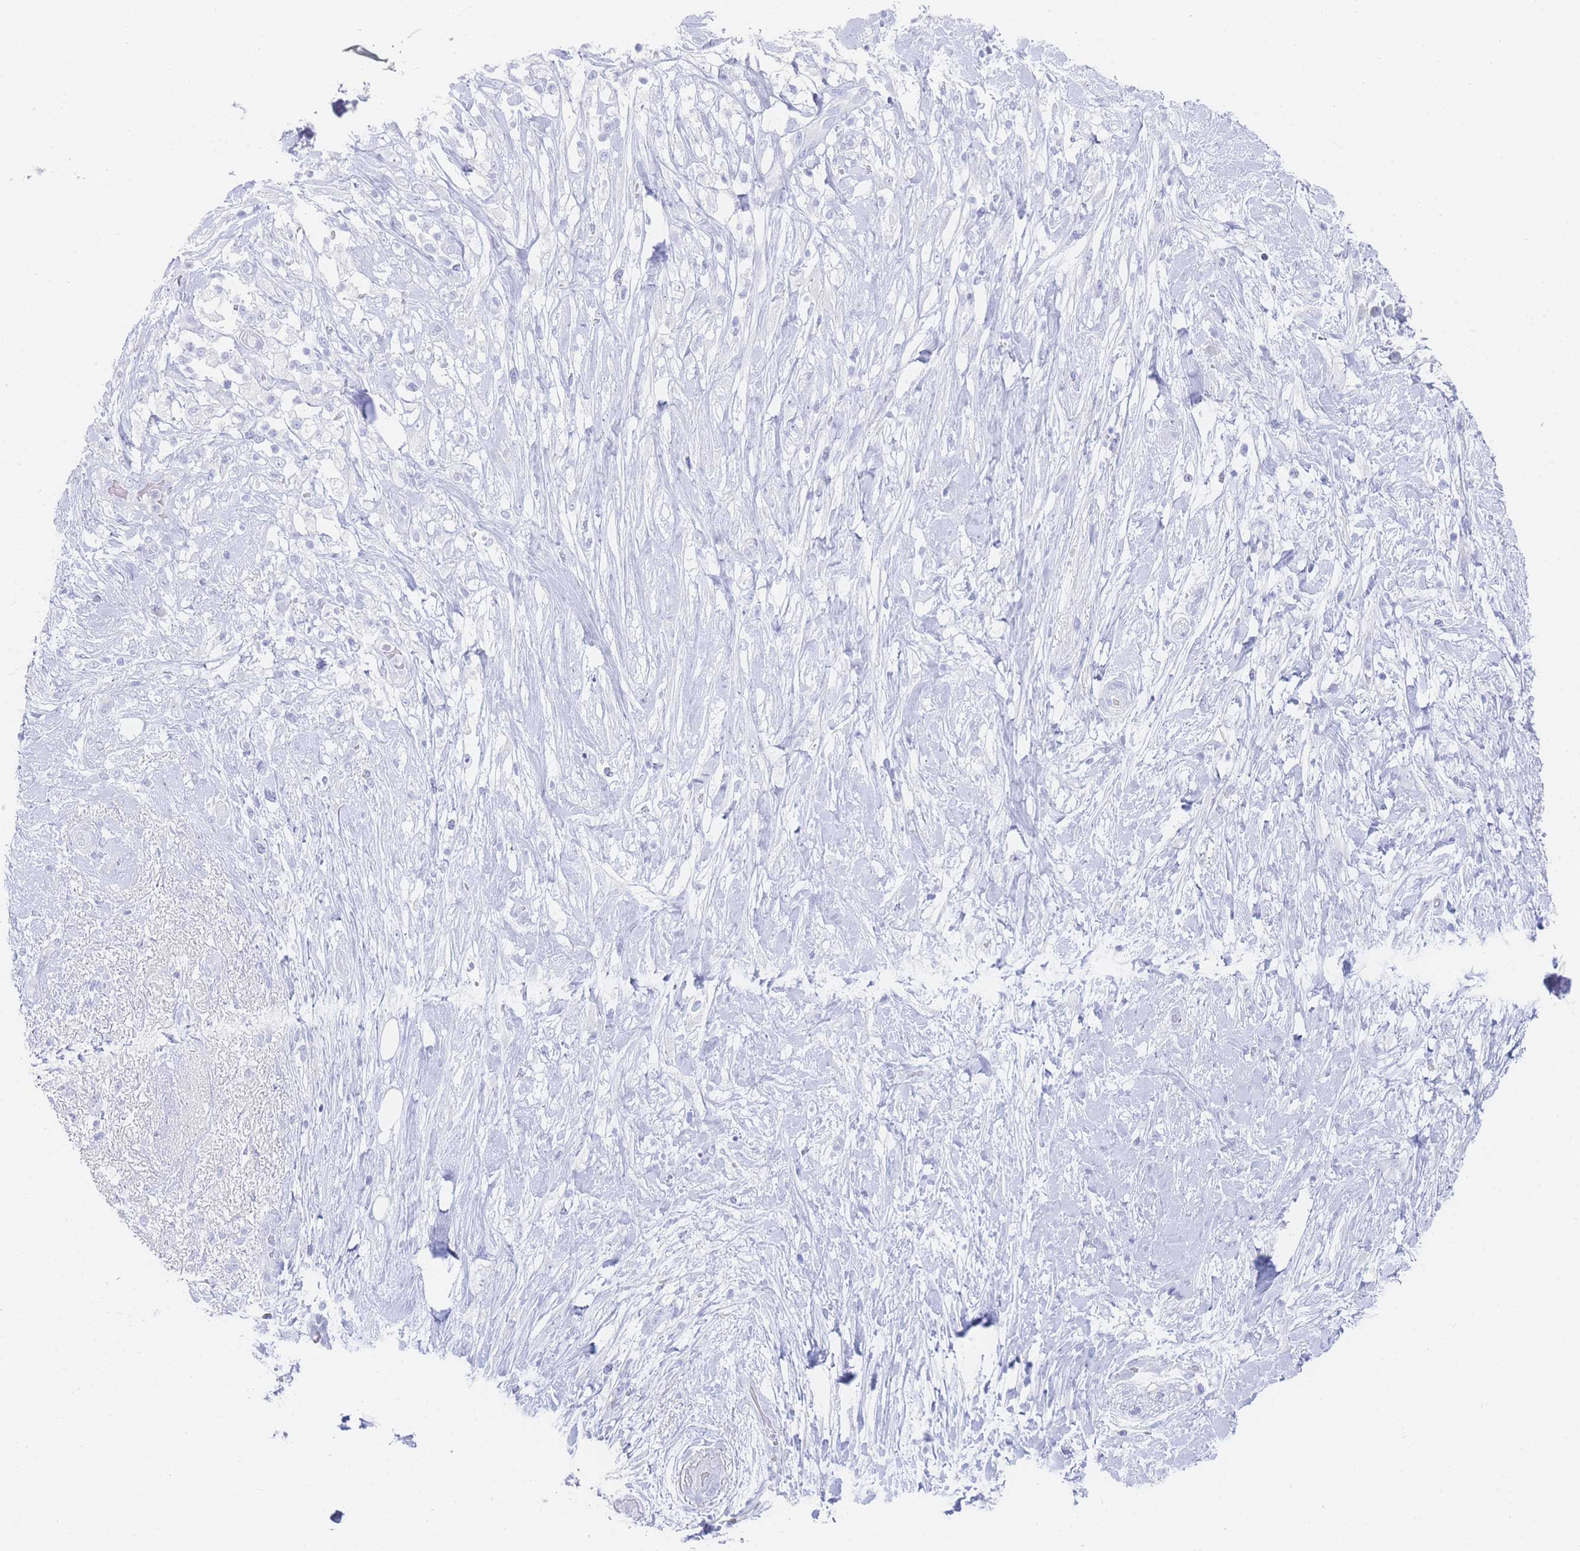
{"staining": {"intensity": "negative", "quantity": "none", "location": "none"}, "tissue": "pancreatic cancer", "cell_type": "Tumor cells", "image_type": "cancer", "snomed": [{"axis": "morphology", "description": "Adenocarcinoma, NOS"}, {"axis": "topography", "description": "Pancreas"}], "caption": "Human pancreatic cancer (adenocarcinoma) stained for a protein using IHC reveals no expression in tumor cells.", "gene": "LRRC37A", "patient": {"sex": "female", "age": 72}}